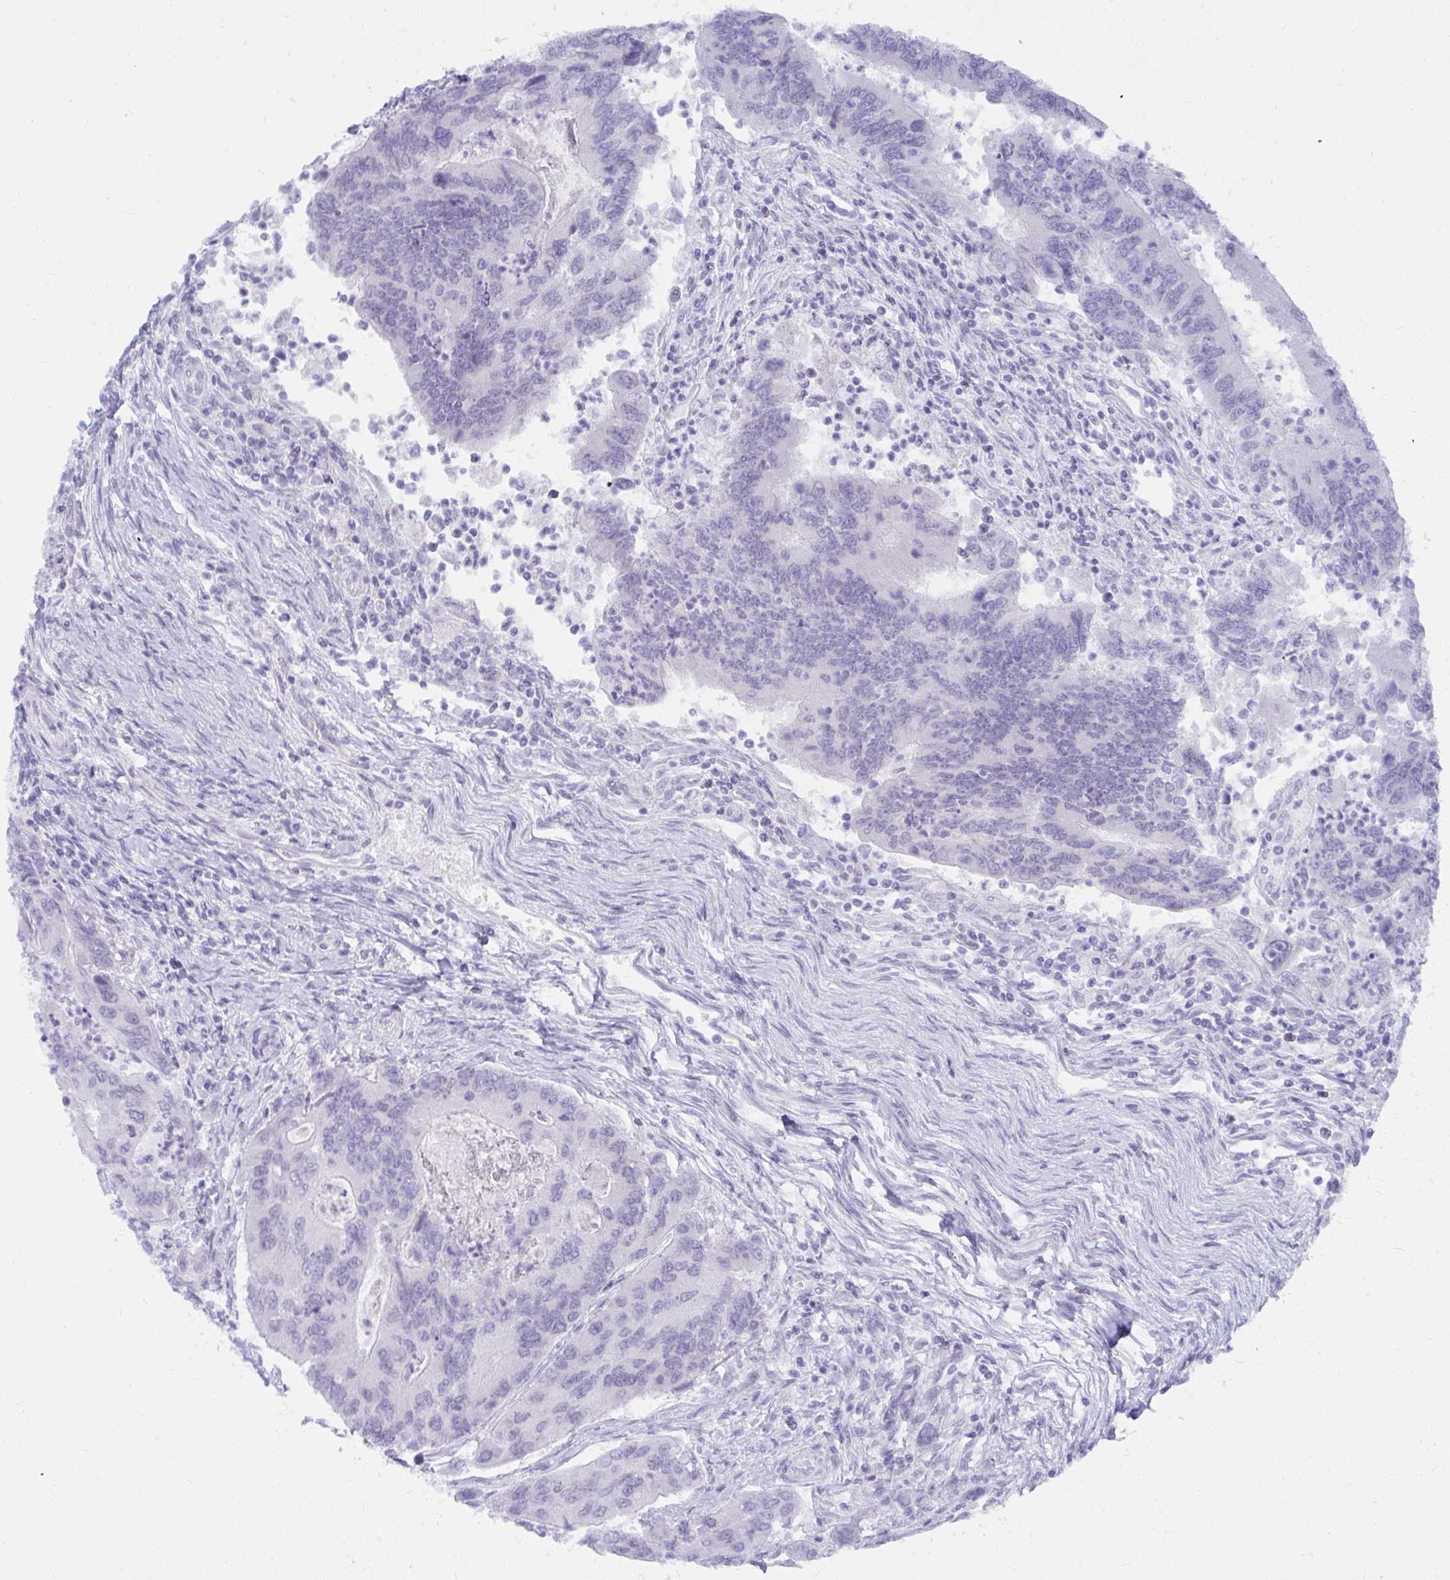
{"staining": {"intensity": "negative", "quantity": "none", "location": "none"}, "tissue": "colorectal cancer", "cell_type": "Tumor cells", "image_type": "cancer", "snomed": [{"axis": "morphology", "description": "Adenocarcinoma, NOS"}, {"axis": "topography", "description": "Colon"}], "caption": "Colorectal cancer stained for a protein using immunohistochemistry (IHC) exhibits no positivity tumor cells.", "gene": "UGT3A2", "patient": {"sex": "female", "age": 67}}